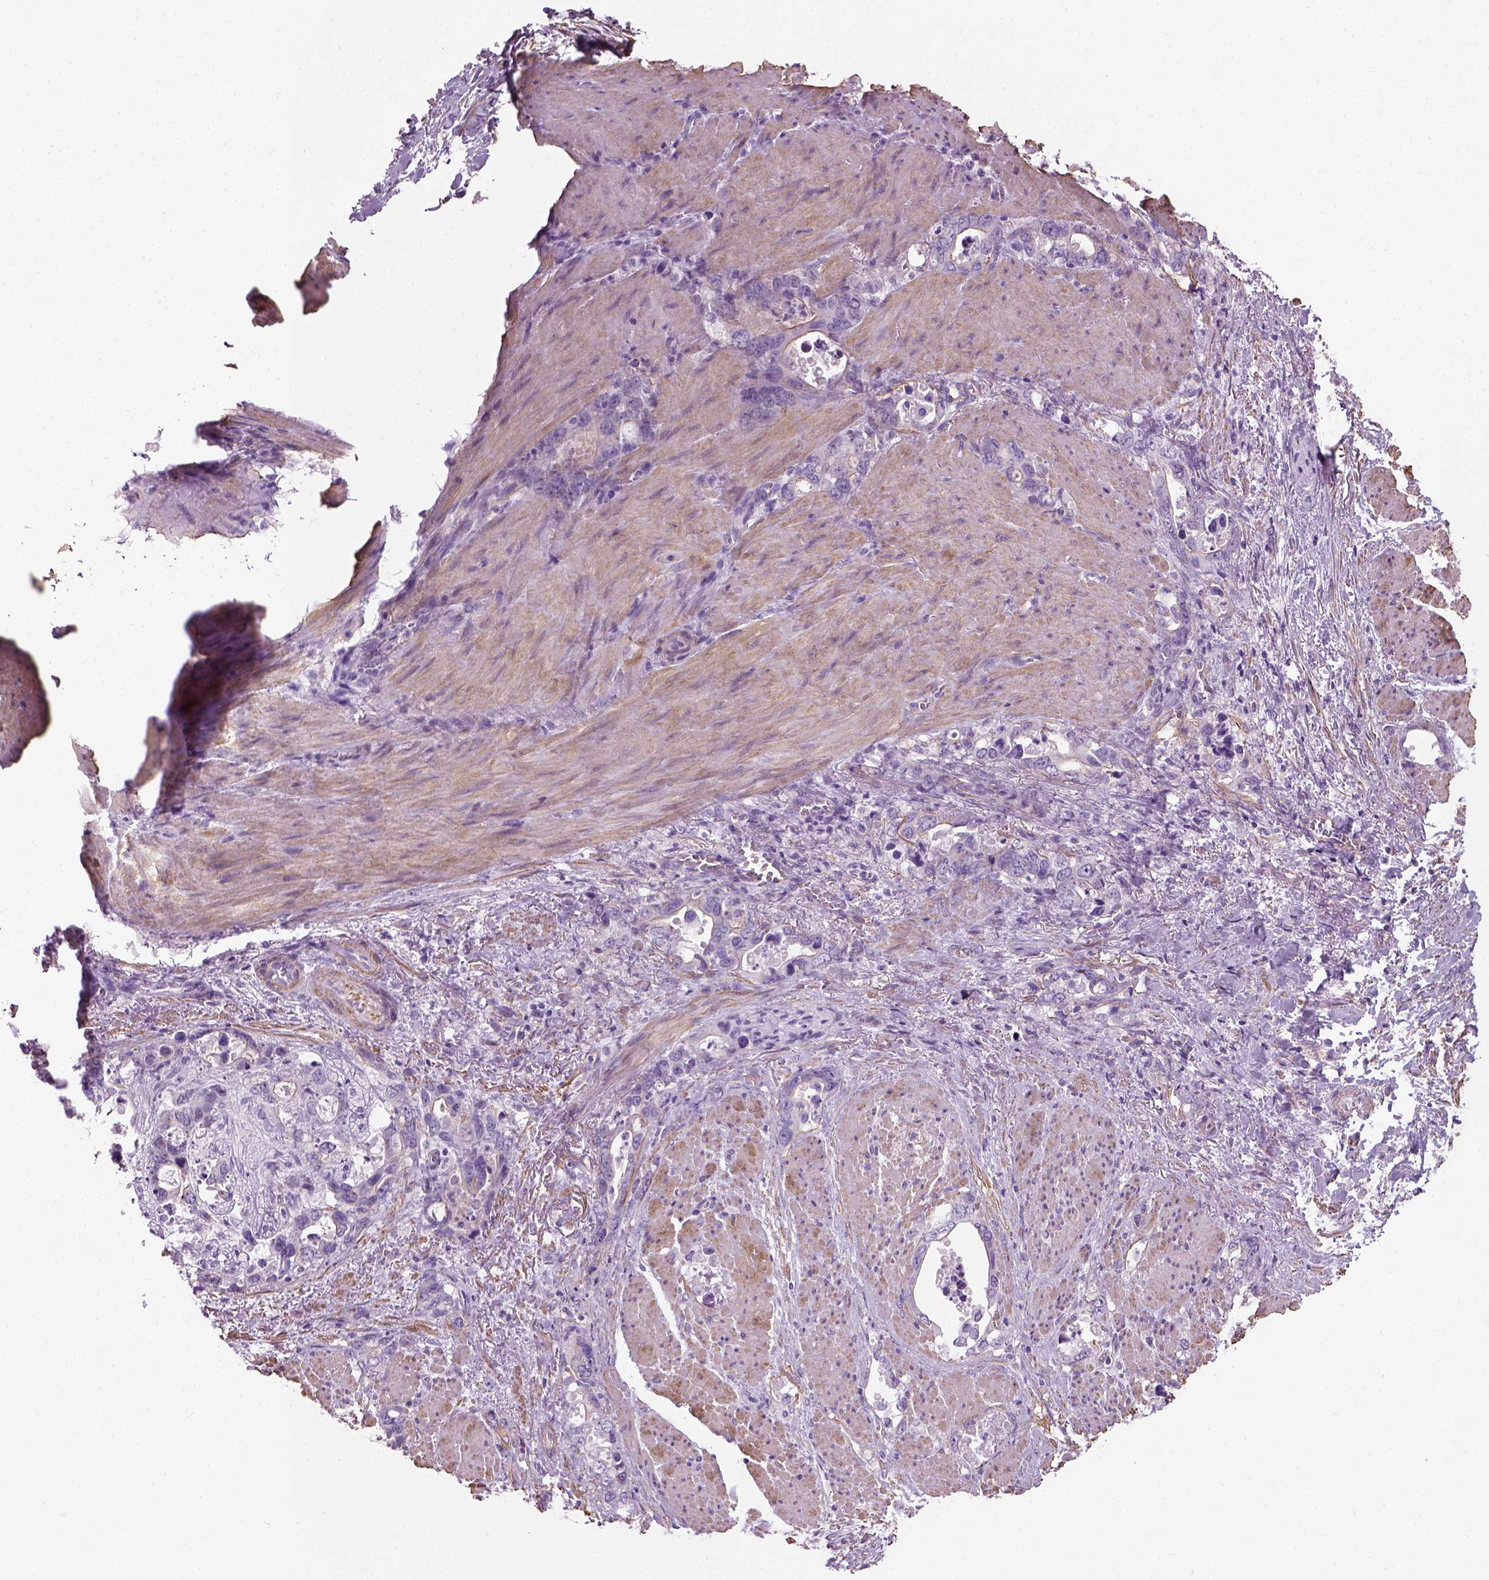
{"staining": {"intensity": "negative", "quantity": "none", "location": "none"}, "tissue": "stomach cancer", "cell_type": "Tumor cells", "image_type": "cancer", "snomed": [{"axis": "morphology", "description": "Normal tissue, NOS"}, {"axis": "morphology", "description": "Adenocarcinoma, NOS"}, {"axis": "topography", "description": "Esophagus"}, {"axis": "topography", "description": "Stomach, upper"}], "caption": "Immunohistochemical staining of human adenocarcinoma (stomach) displays no significant staining in tumor cells.", "gene": "FAM161A", "patient": {"sex": "male", "age": 74}}